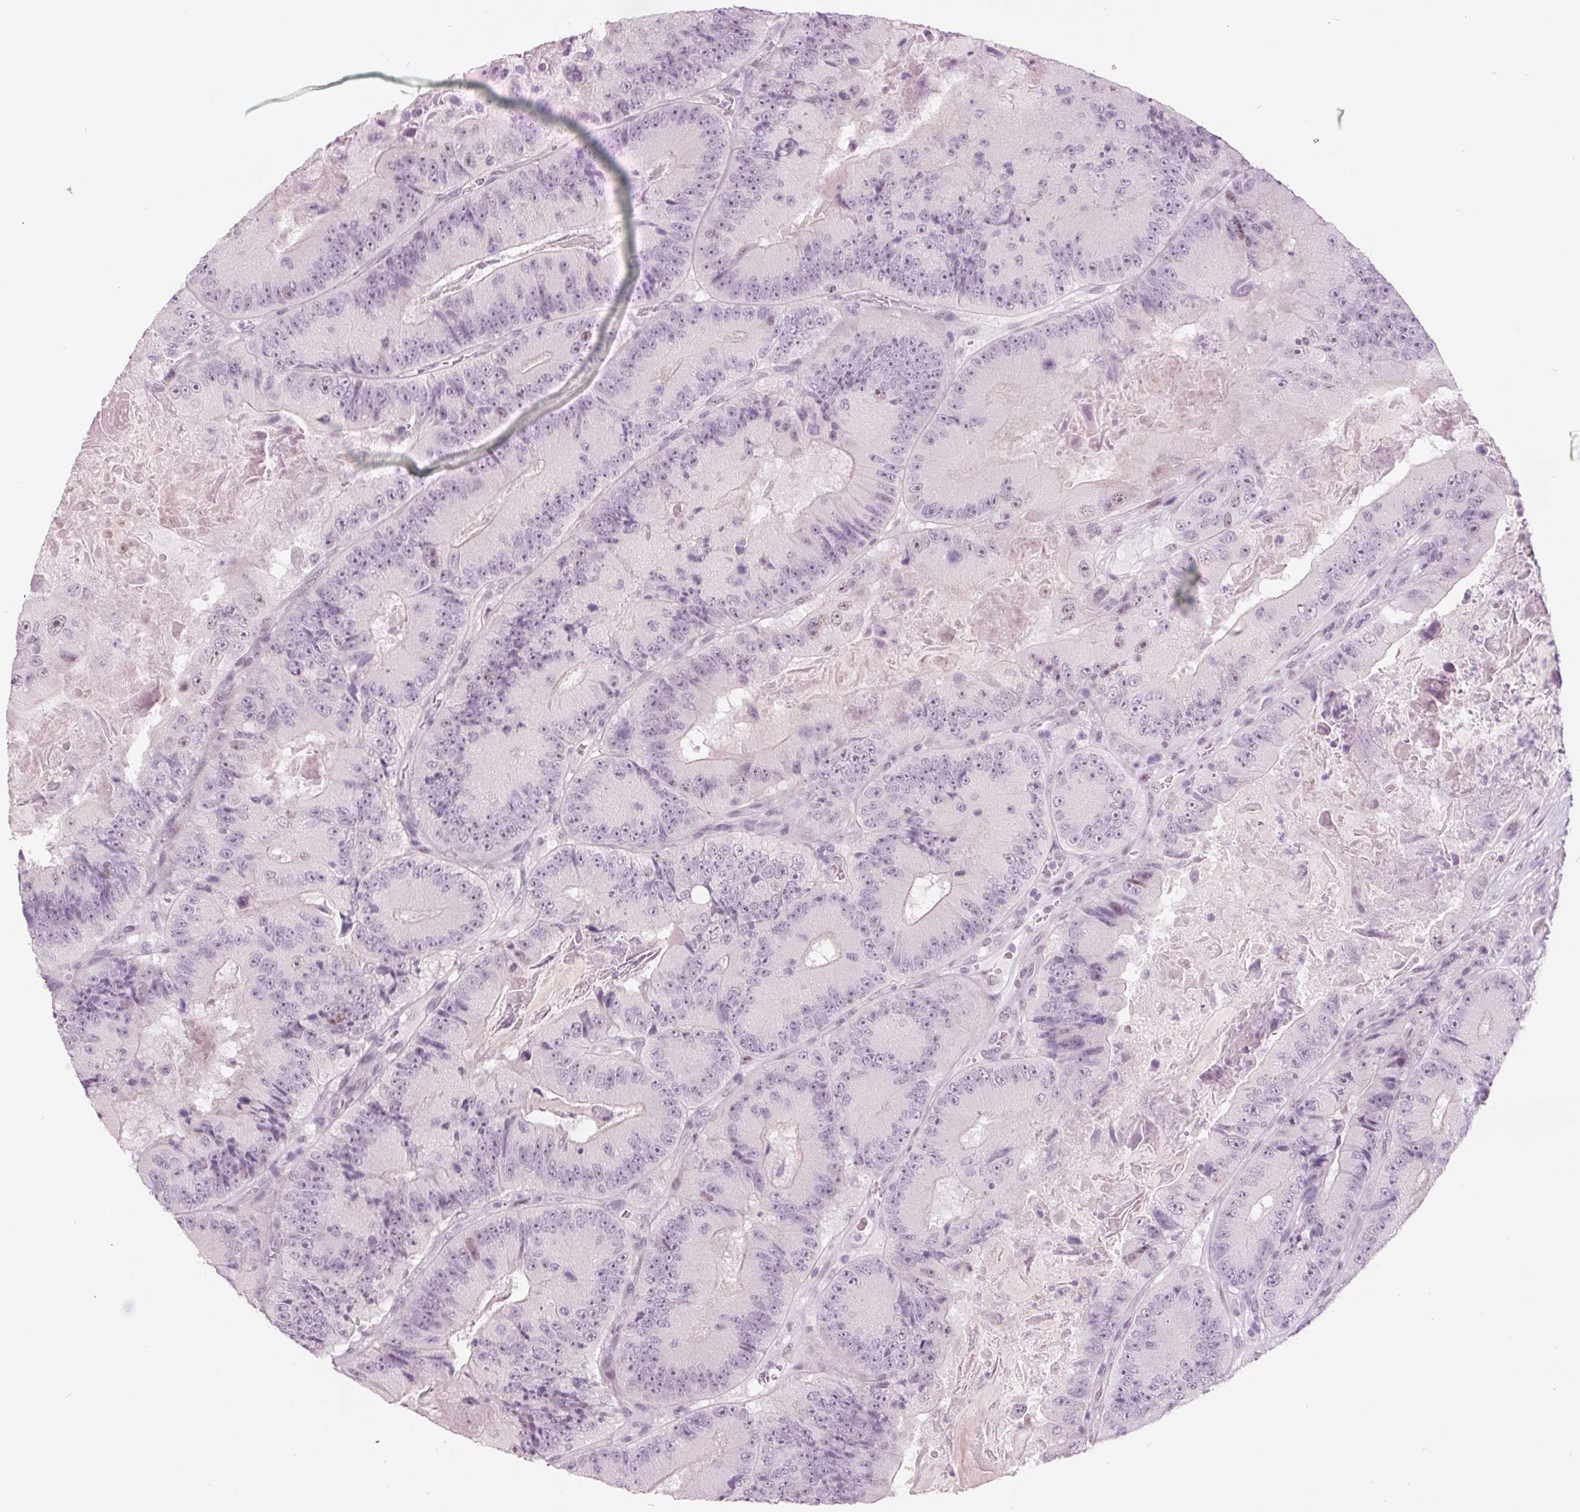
{"staining": {"intensity": "negative", "quantity": "none", "location": "none"}, "tissue": "colorectal cancer", "cell_type": "Tumor cells", "image_type": "cancer", "snomed": [{"axis": "morphology", "description": "Adenocarcinoma, NOS"}, {"axis": "topography", "description": "Colon"}], "caption": "Immunohistochemistry of colorectal cancer reveals no positivity in tumor cells.", "gene": "ODAD2", "patient": {"sex": "female", "age": 86}}